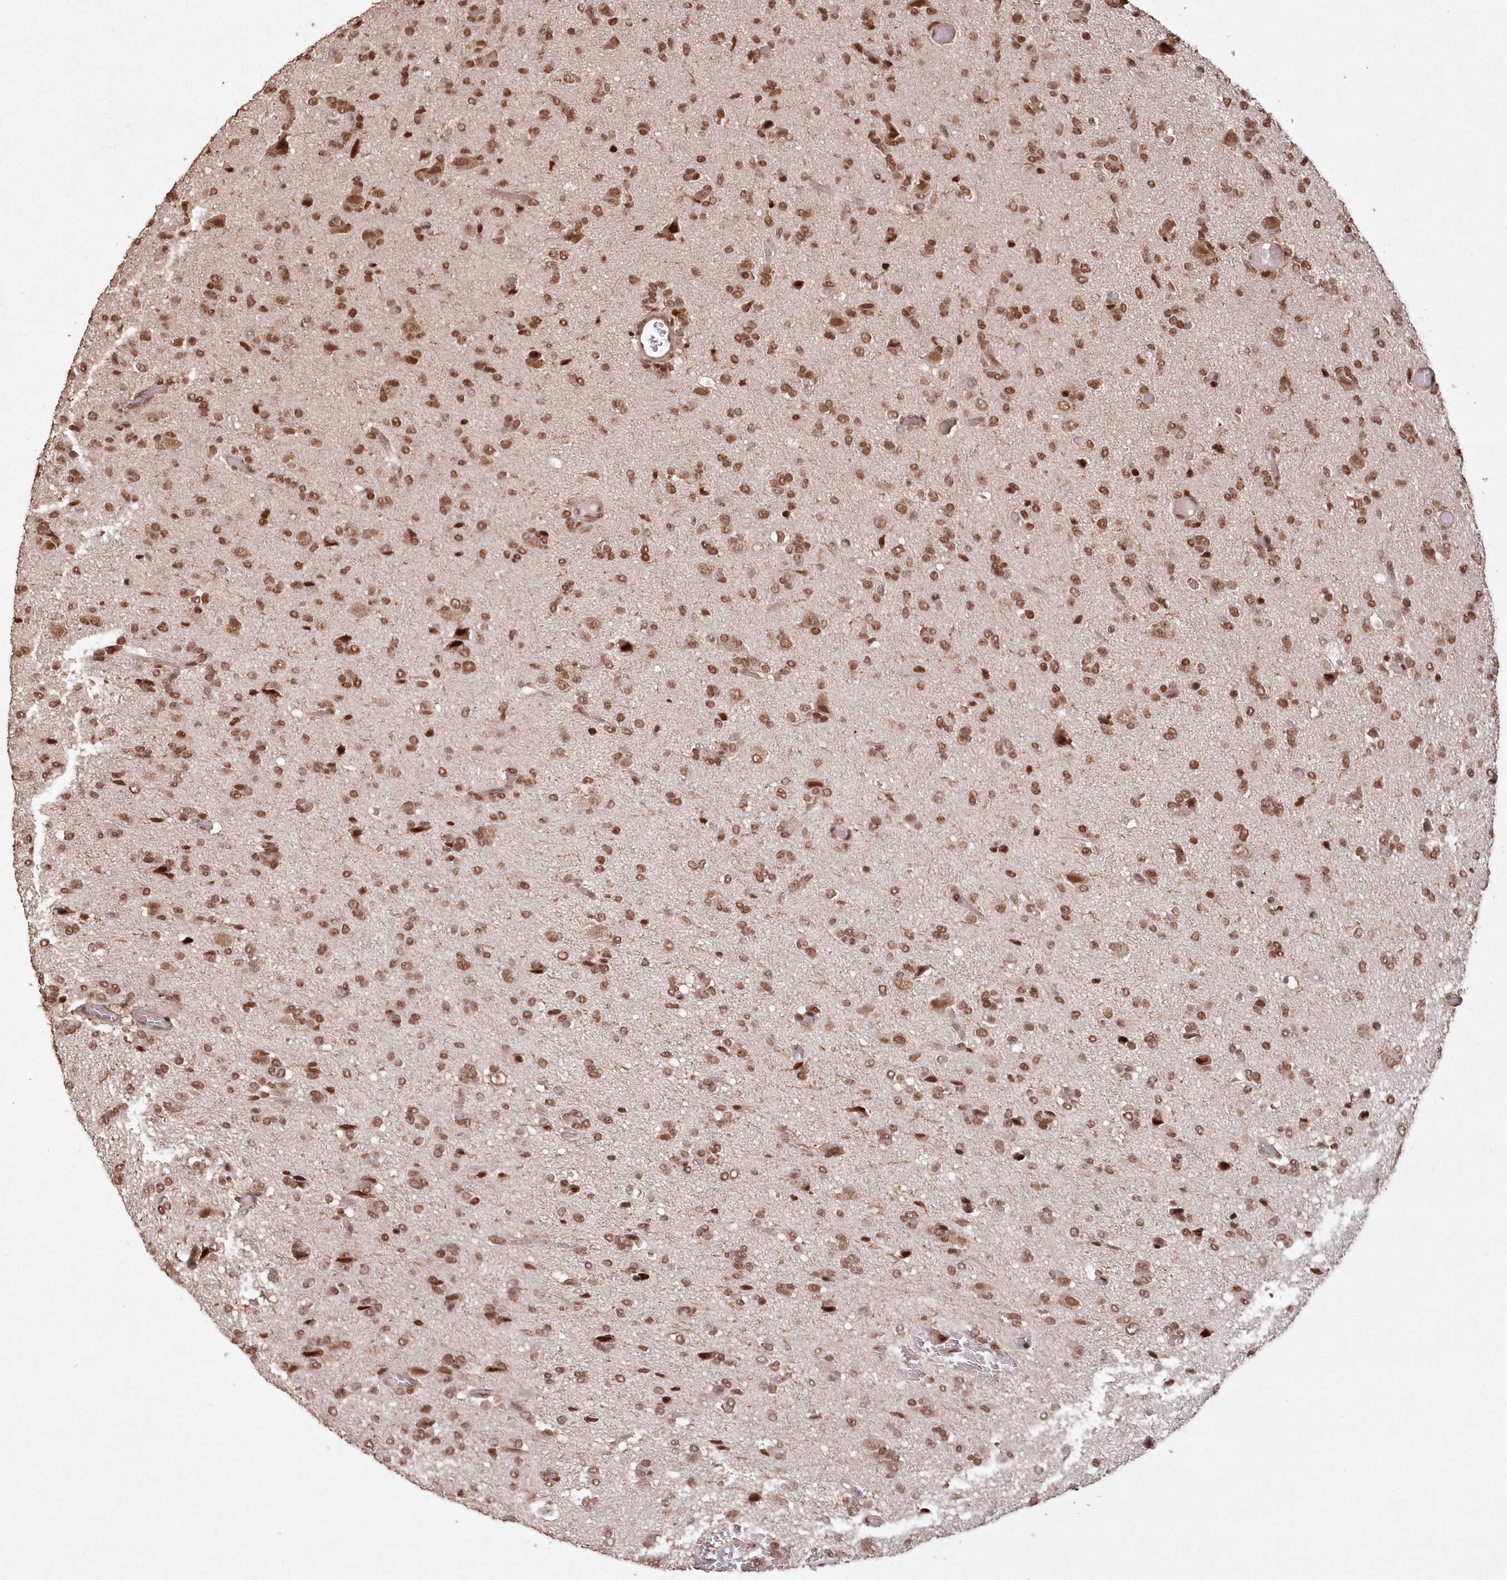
{"staining": {"intensity": "moderate", "quantity": ">75%", "location": "nuclear"}, "tissue": "glioma", "cell_type": "Tumor cells", "image_type": "cancer", "snomed": [{"axis": "morphology", "description": "Glioma, malignant, High grade"}, {"axis": "topography", "description": "Brain"}], "caption": "Protein staining of glioma tissue displays moderate nuclear positivity in about >75% of tumor cells. (DAB IHC with brightfield microscopy, high magnification).", "gene": "PDS5A", "patient": {"sex": "female", "age": 59}}